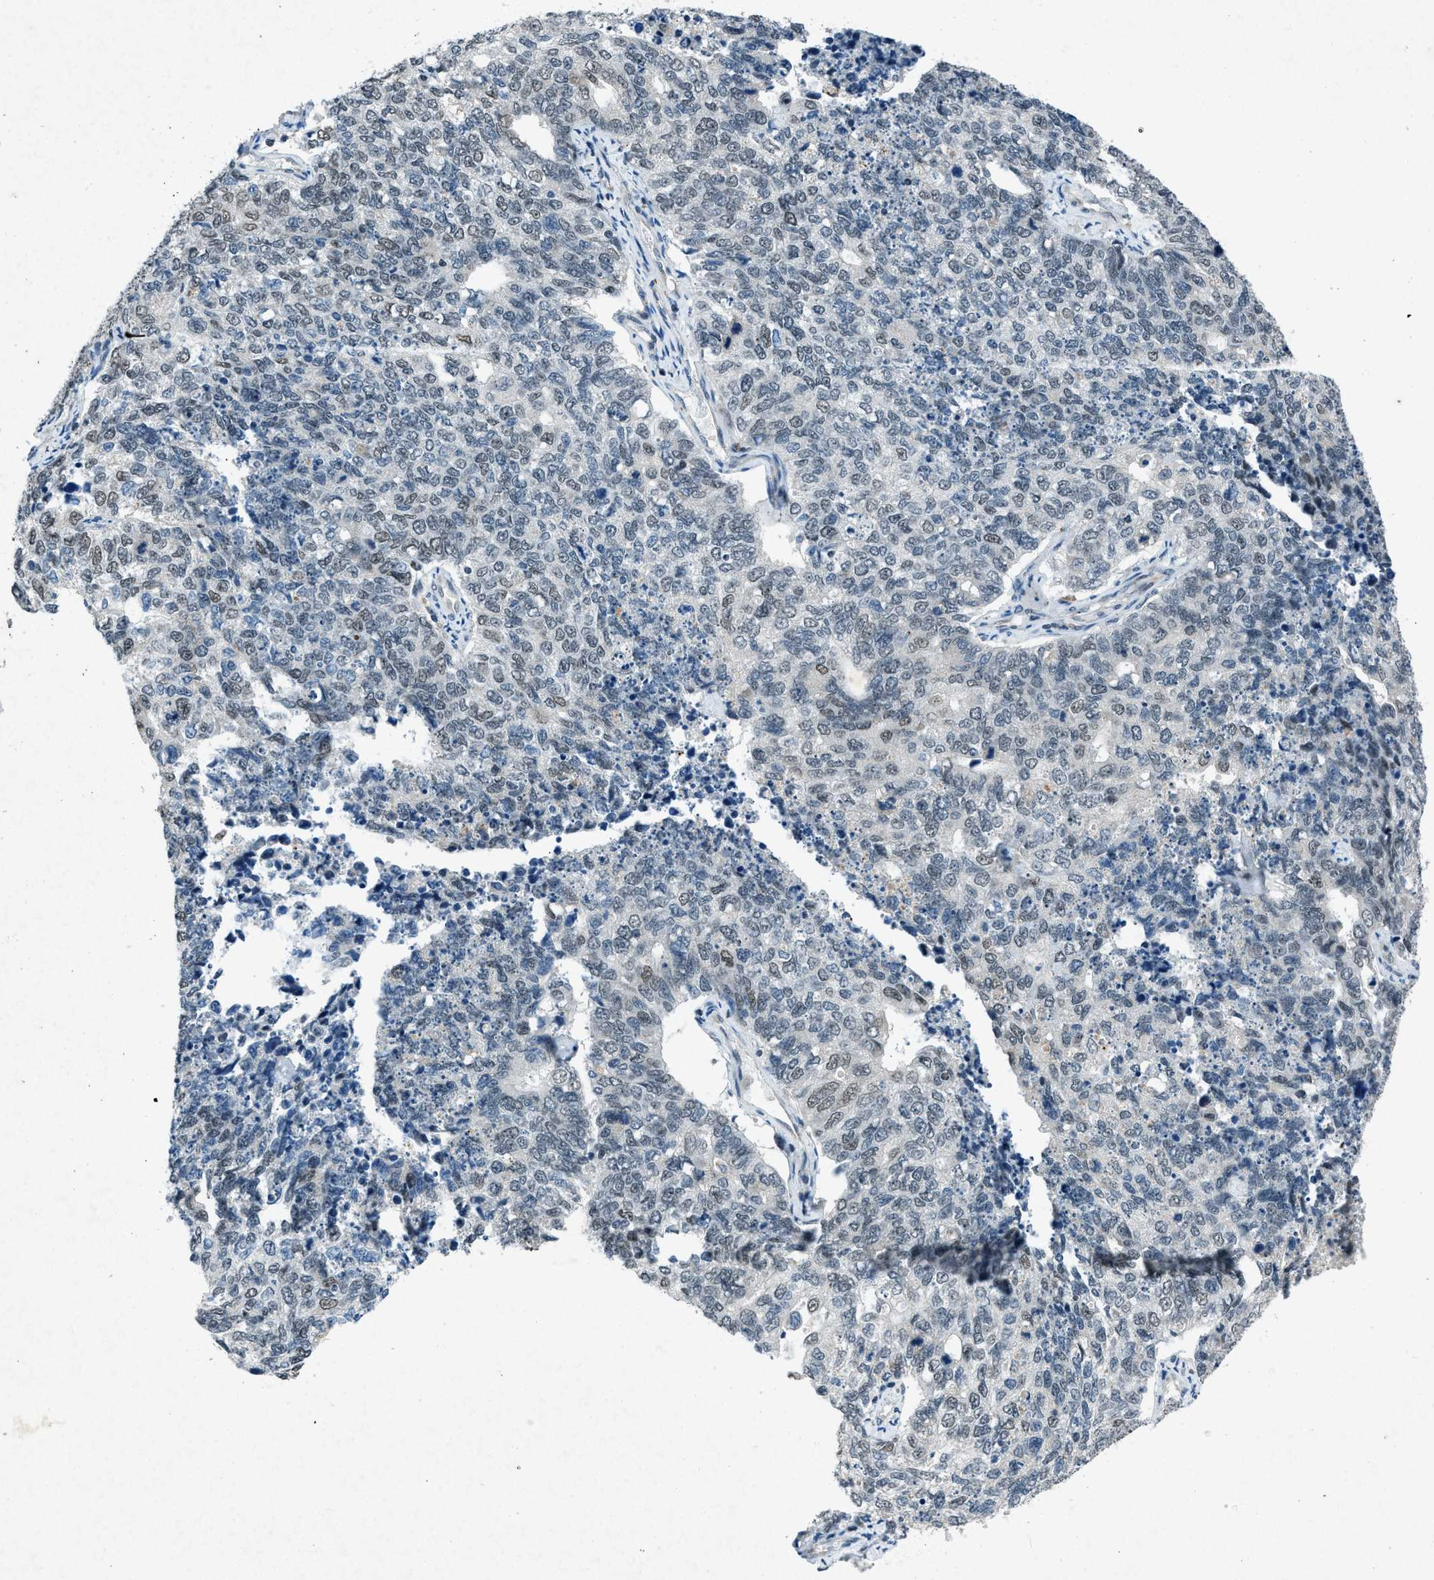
{"staining": {"intensity": "weak", "quantity": "25%-75%", "location": "nuclear"}, "tissue": "cervical cancer", "cell_type": "Tumor cells", "image_type": "cancer", "snomed": [{"axis": "morphology", "description": "Squamous cell carcinoma, NOS"}, {"axis": "topography", "description": "Cervix"}], "caption": "IHC micrograph of squamous cell carcinoma (cervical) stained for a protein (brown), which reveals low levels of weak nuclear expression in approximately 25%-75% of tumor cells.", "gene": "ADCY1", "patient": {"sex": "female", "age": 63}}